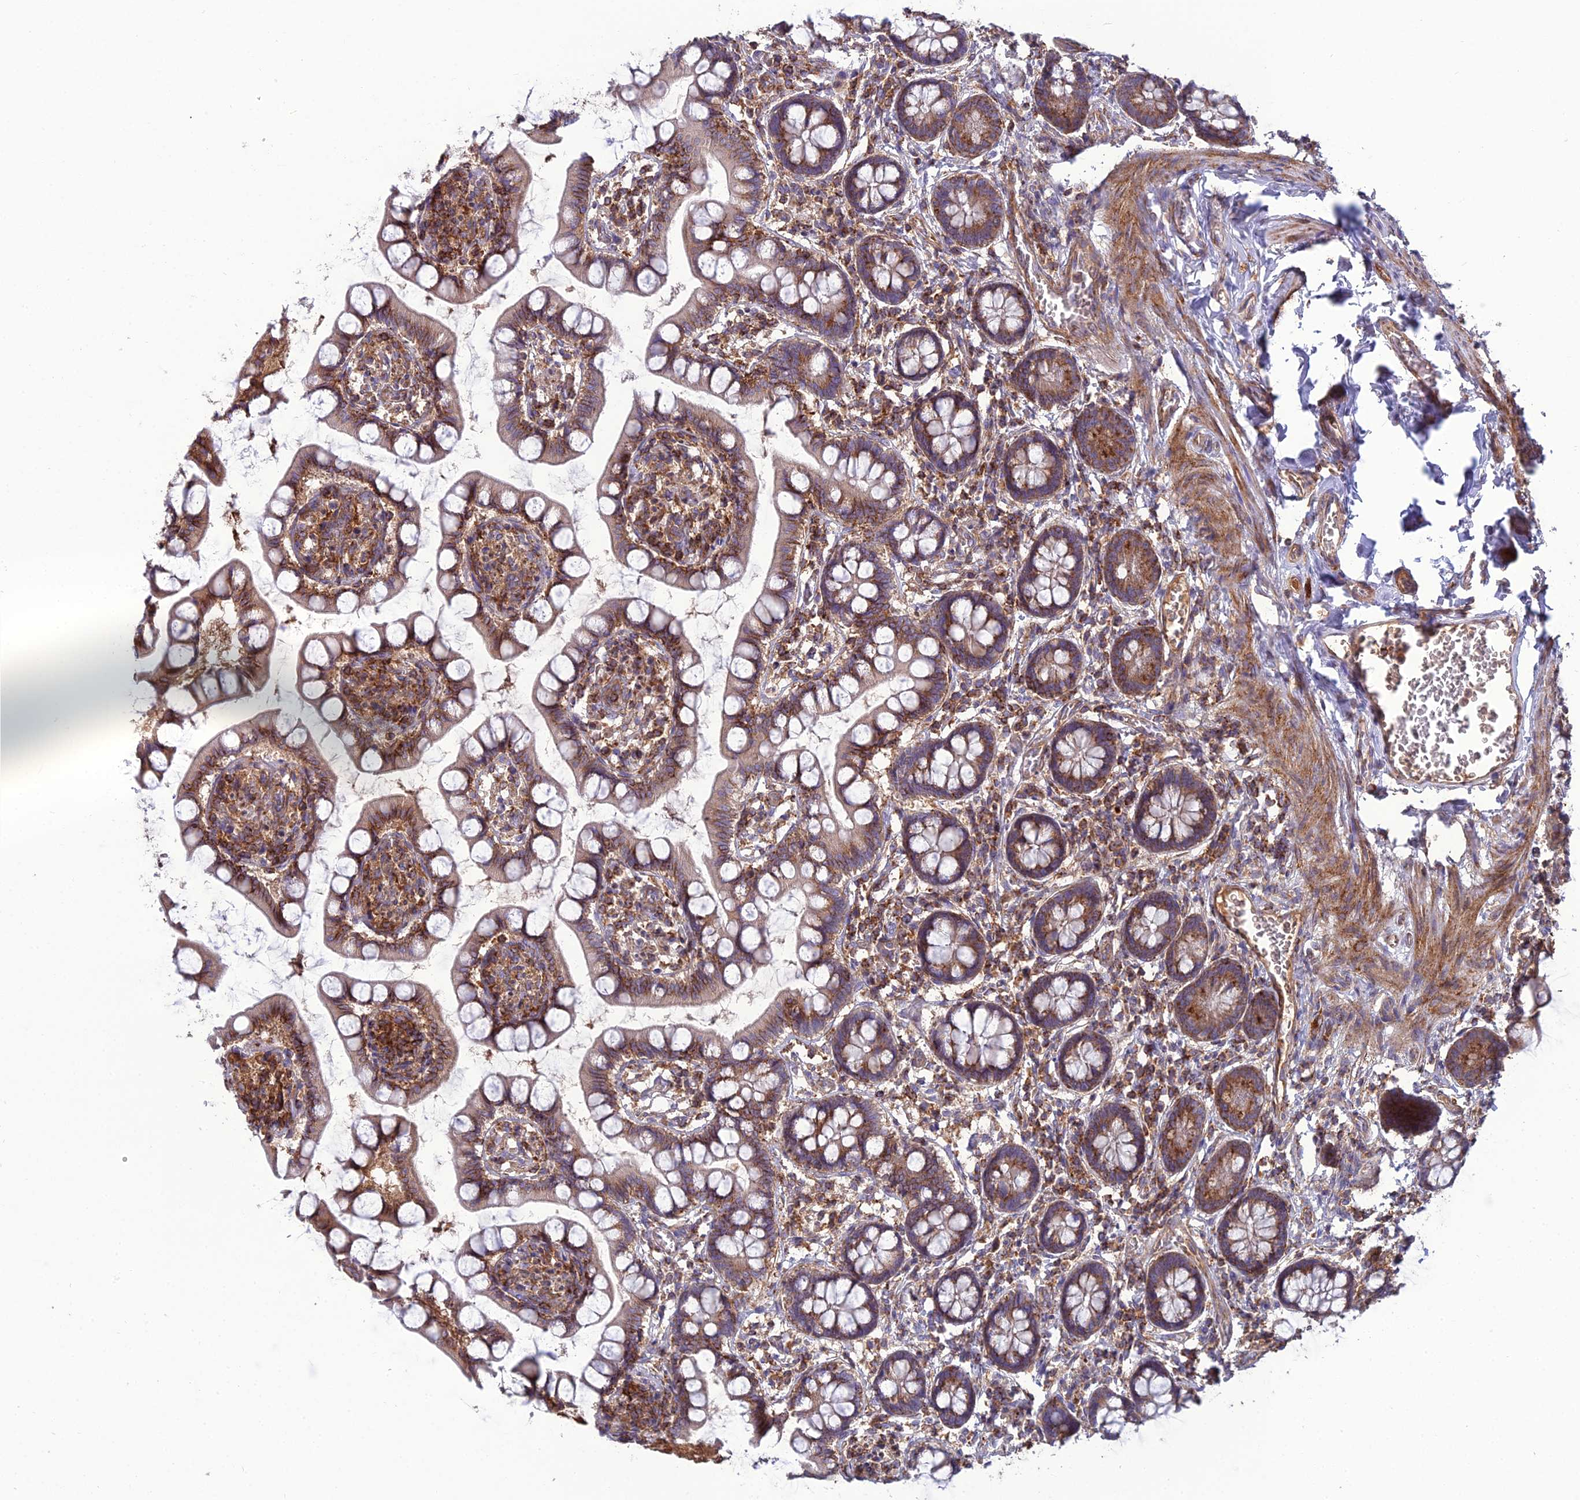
{"staining": {"intensity": "moderate", "quantity": ">75%", "location": "cytoplasmic/membranous"}, "tissue": "small intestine", "cell_type": "Glandular cells", "image_type": "normal", "snomed": [{"axis": "morphology", "description": "Normal tissue, NOS"}, {"axis": "topography", "description": "Small intestine"}], "caption": "A histopathology image of human small intestine stained for a protein demonstrates moderate cytoplasmic/membranous brown staining in glandular cells. (DAB (3,3'-diaminobenzidine) IHC with brightfield microscopy, high magnification).", "gene": "LNPEP", "patient": {"sex": "male", "age": 52}}